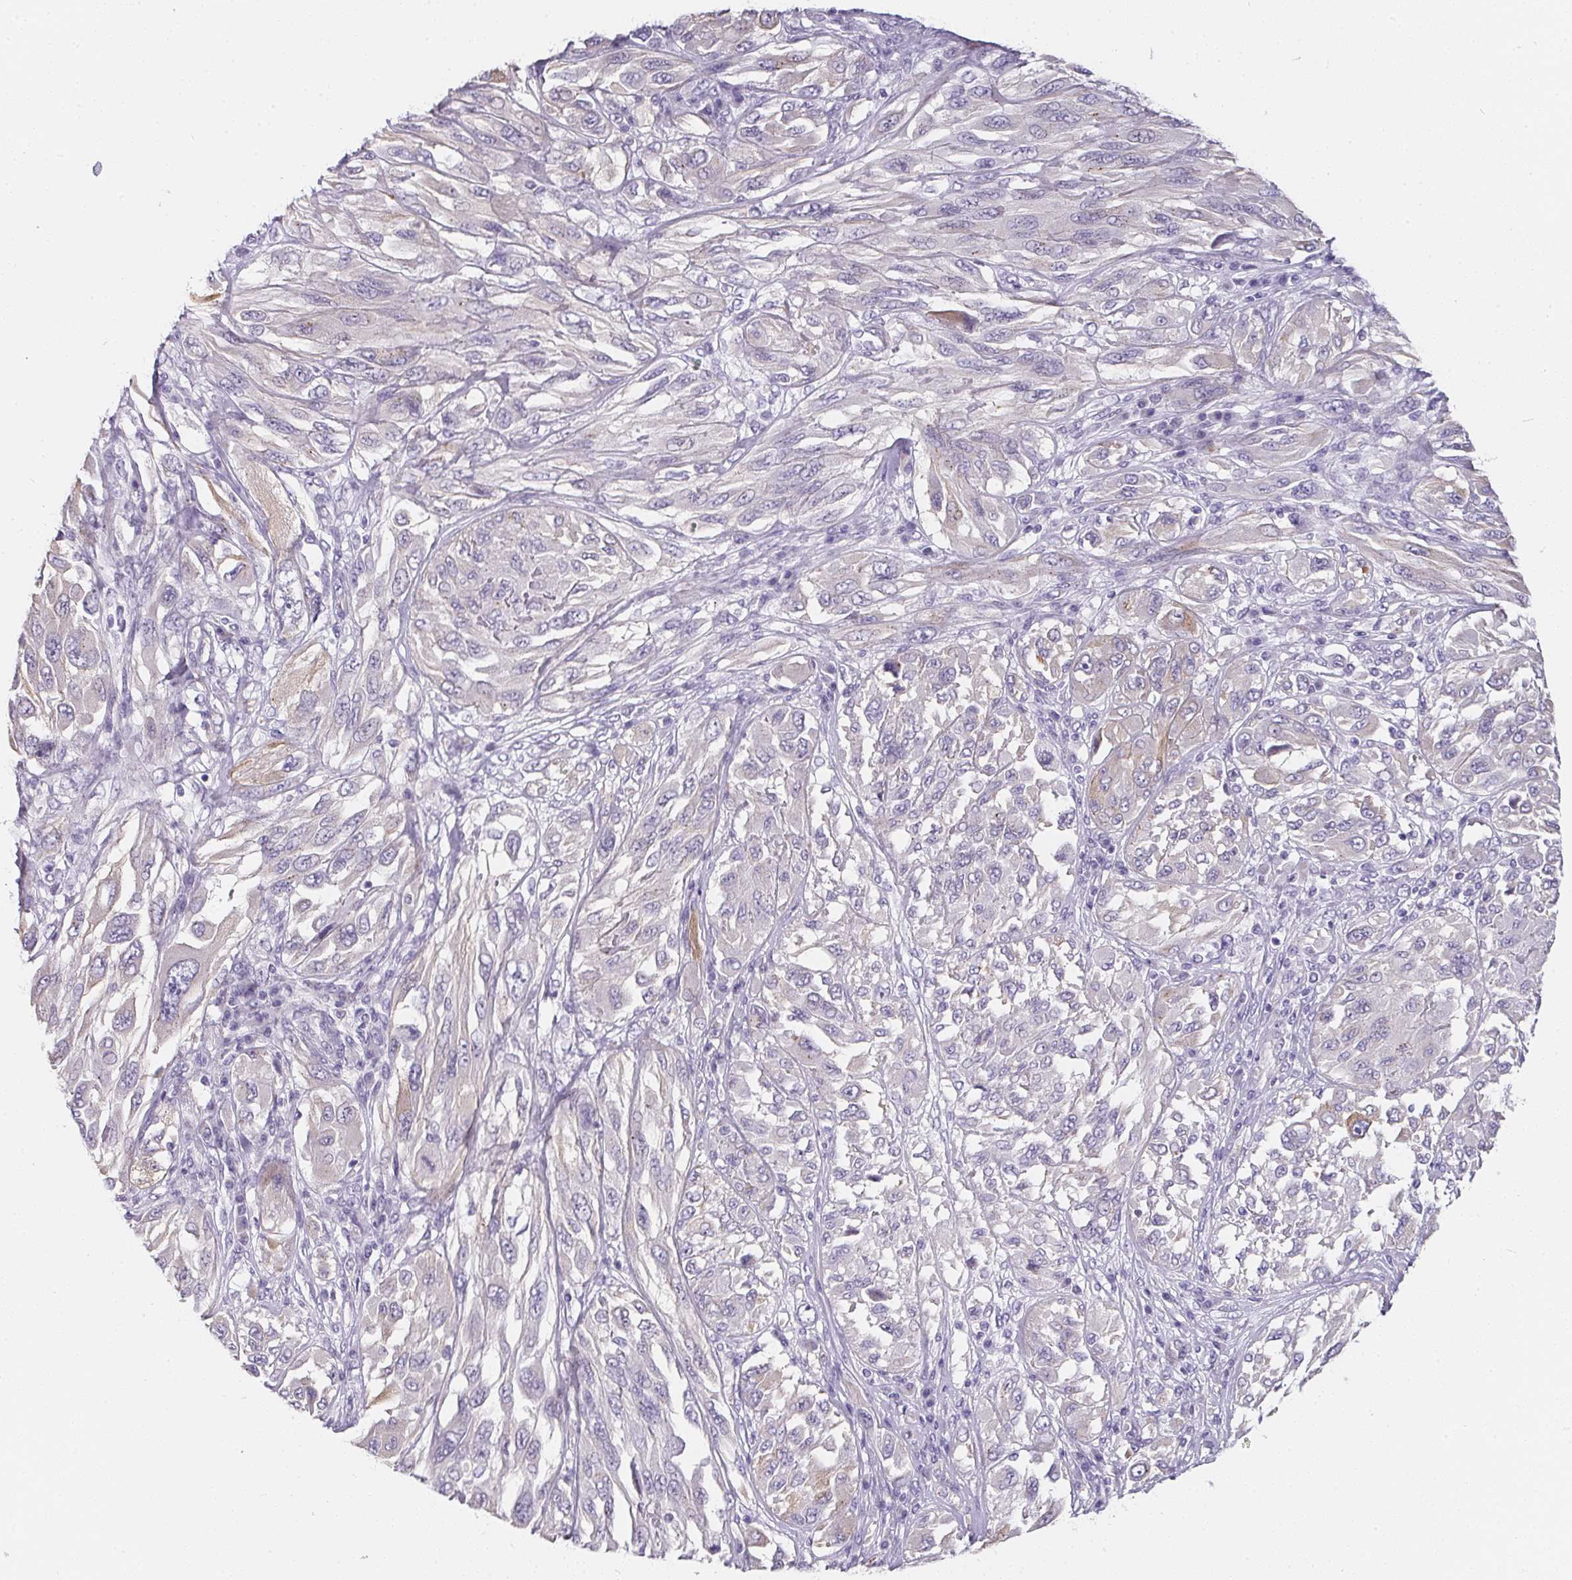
{"staining": {"intensity": "weak", "quantity": "<25%", "location": "cytoplasmic/membranous"}, "tissue": "melanoma", "cell_type": "Tumor cells", "image_type": "cancer", "snomed": [{"axis": "morphology", "description": "Malignant melanoma, NOS"}, {"axis": "topography", "description": "Skin"}], "caption": "Tumor cells show no significant positivity in melanoma.", "gene": "MAP1A", "patient": {"sex": "female", "age": 91}}